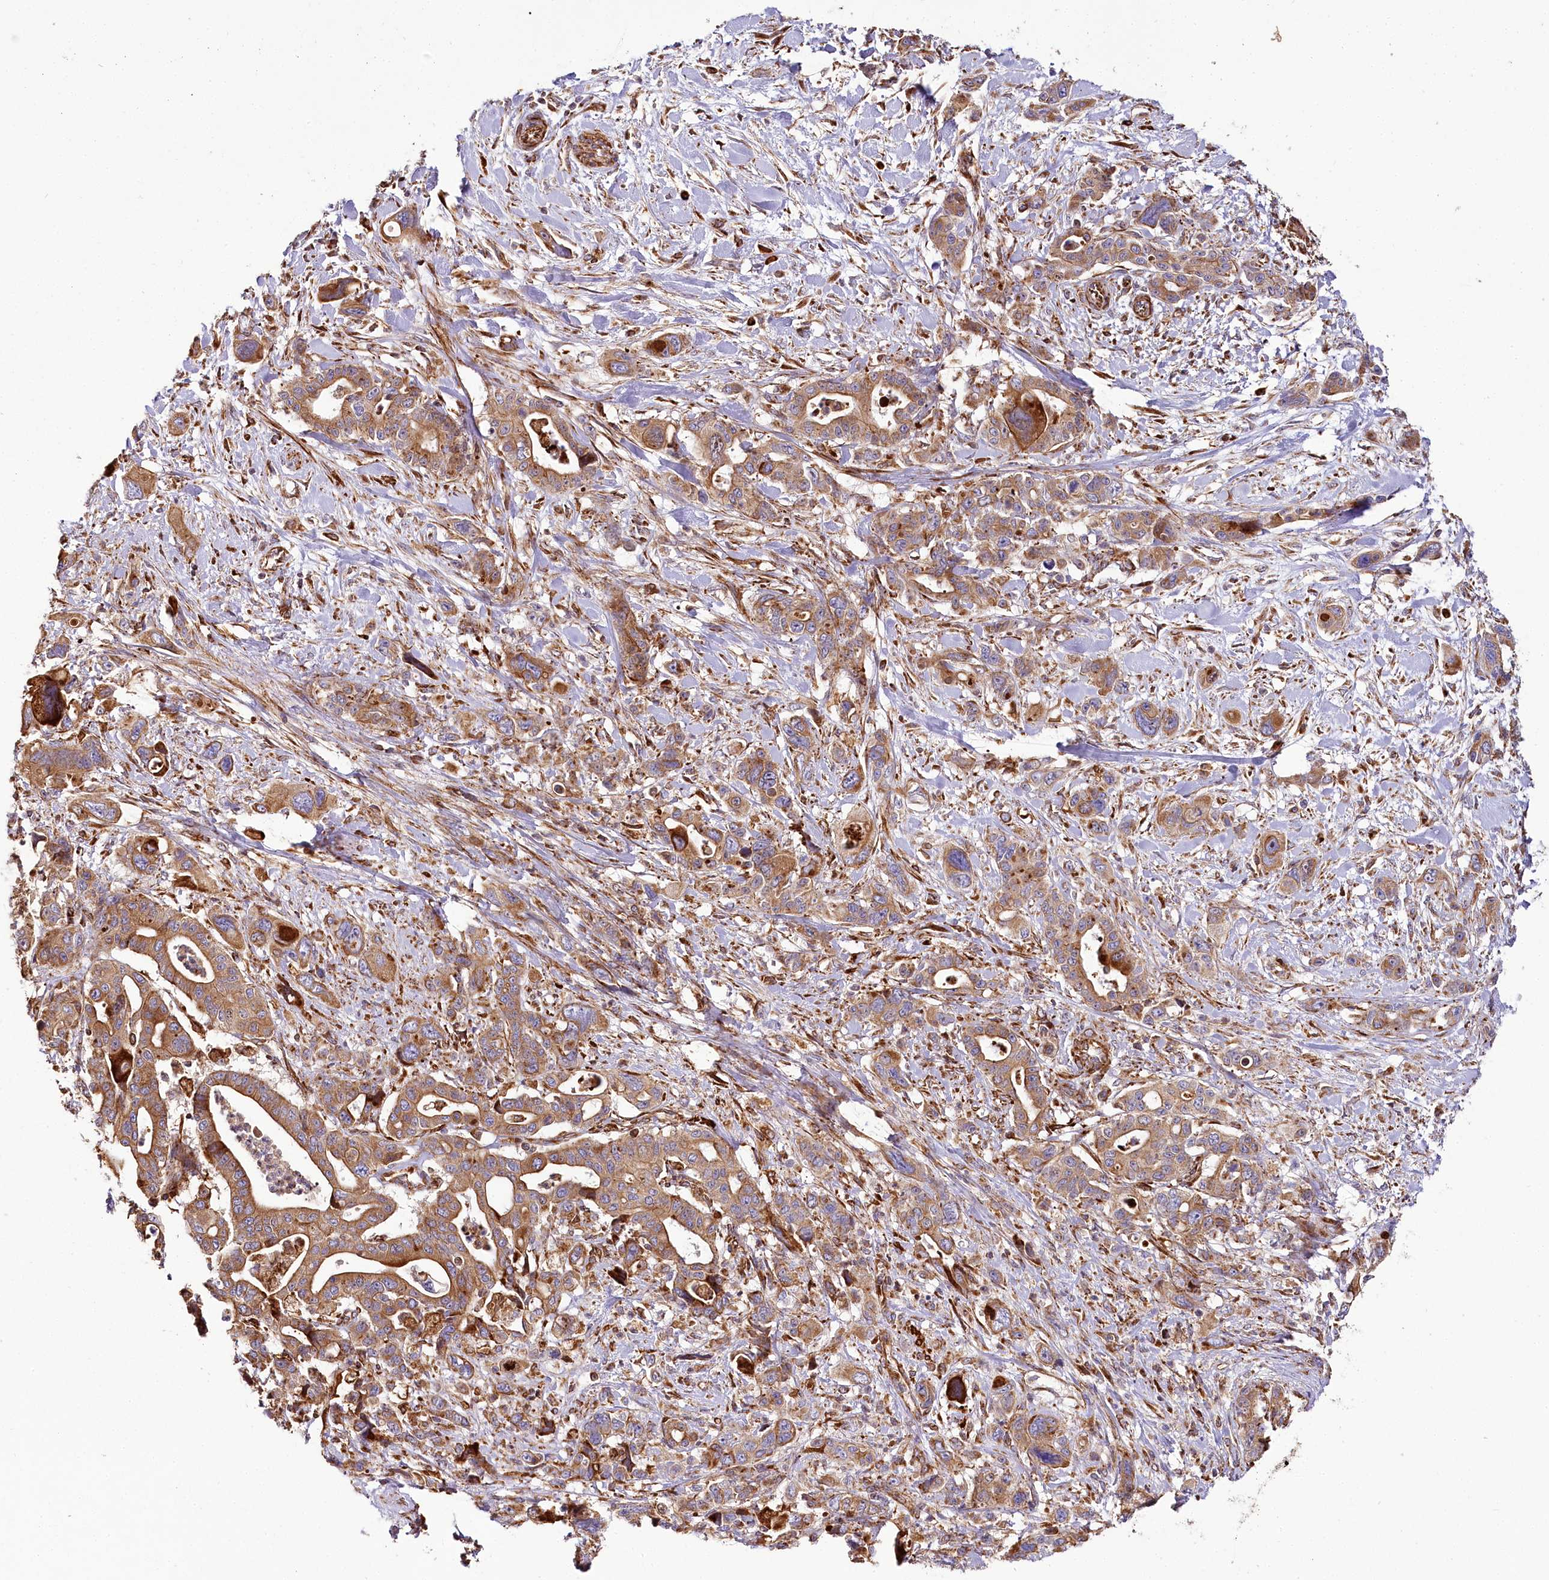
{"staining": {"intensity": "strong", "quantity": ">75%", "location": "cytoplasmic/membranous"}, "tissue": "pancreatic cancer", "cell_type": "Tumor cells", "image_type": "cancer", "snomed": [{"axis": "morphology", "description": "Adenocarcinoma, NOS"}, {"axis": "topography", "description": "Pancreas"}], "caption": "Immunohistochemistry (IHC) histopathology image of human pancreatic cancer (adenocarcinoma) stained for a protein (brown), which displays high levels of strong cytoplasmic/membranous positivity in about >75% of tumor cells.", "gene": "THUMPD3", "patient": {"sex": "male", "age": 46}}